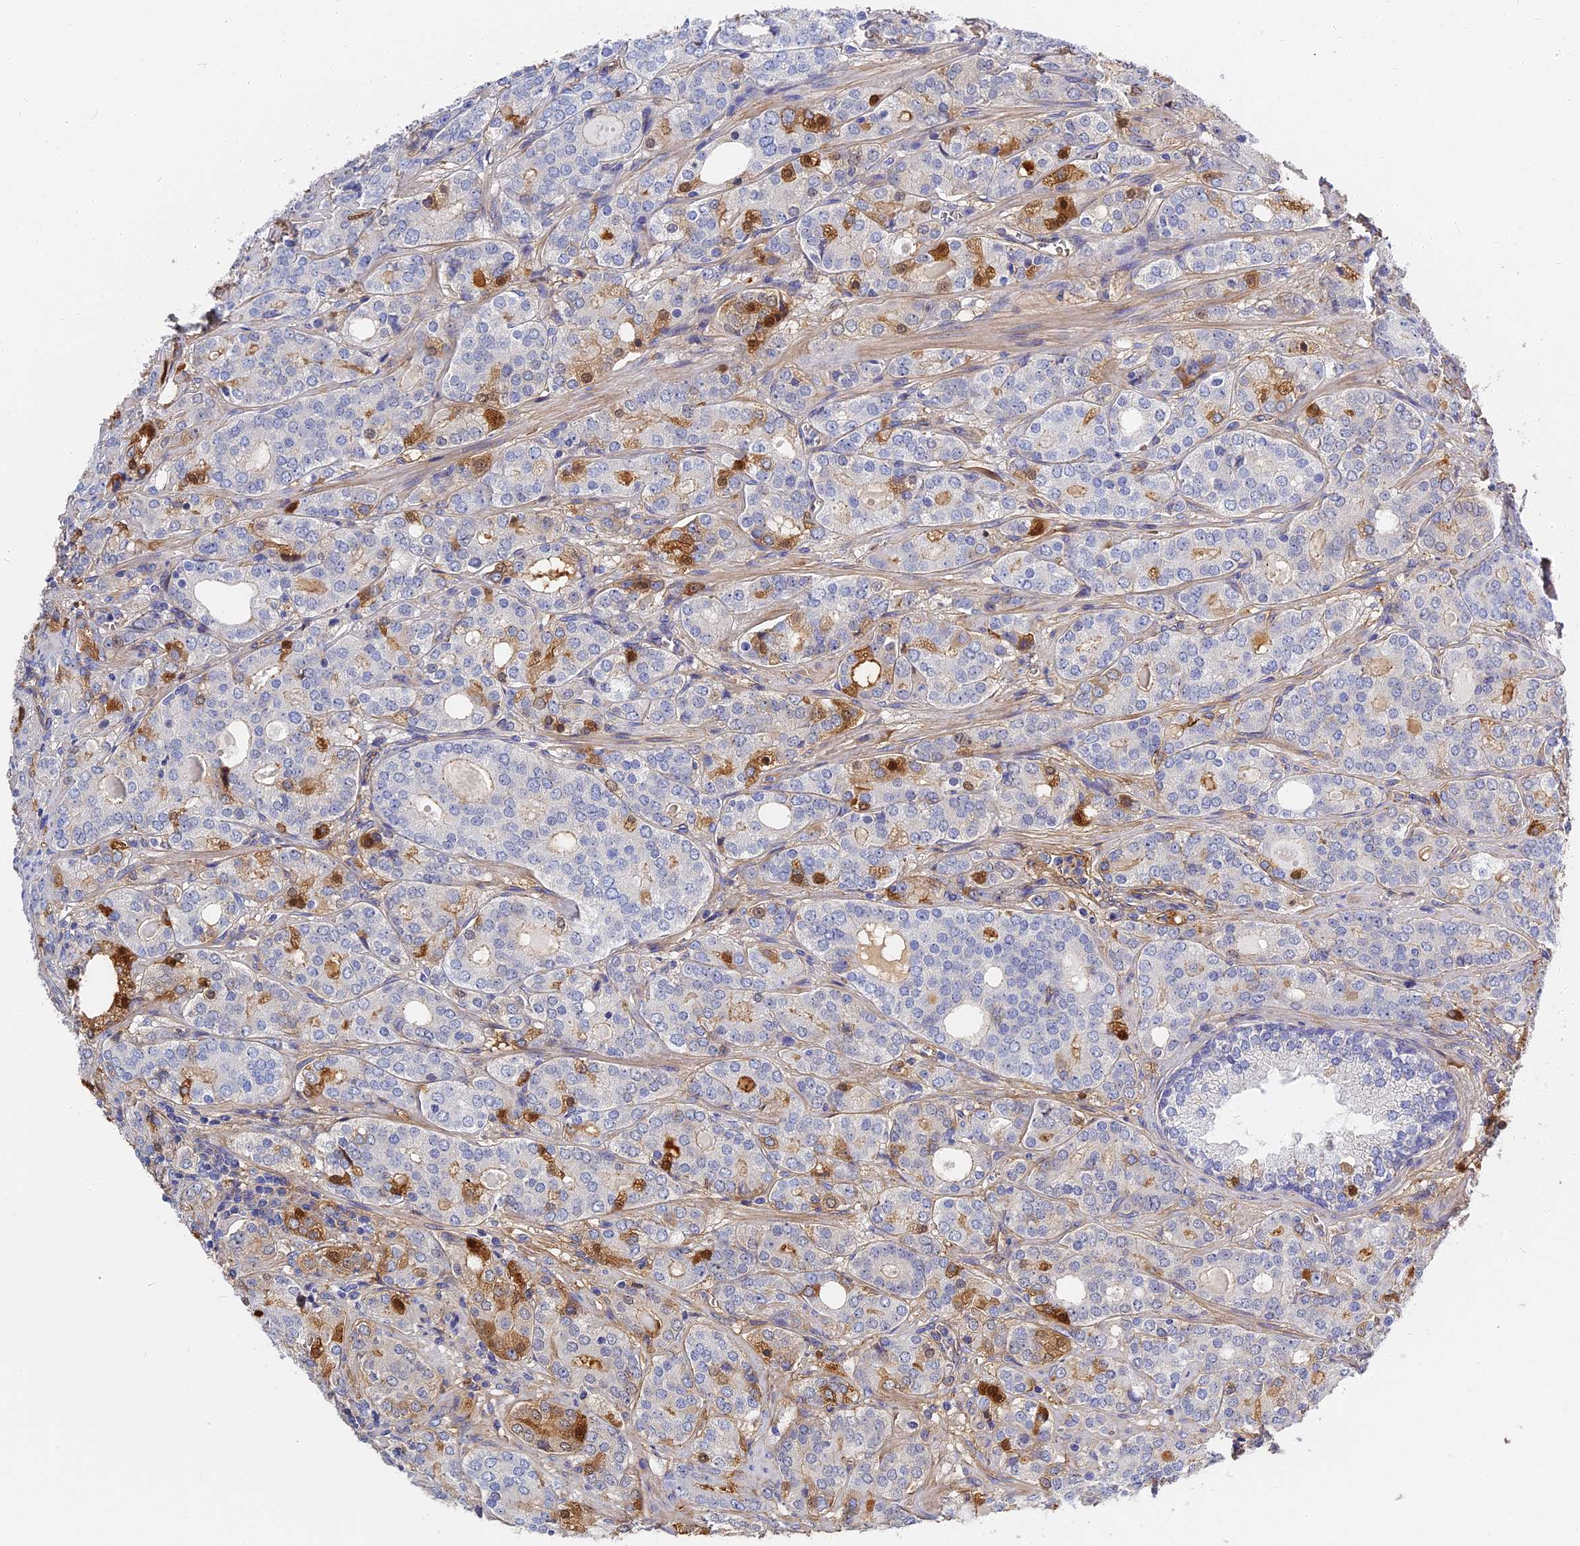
{"staining": {"intensity": "moderate", "quantity": "<25%", "location": "cytoplasmic/membranous"}, "tissue": "prostate cancer", "cell_type": "Tumor cells", "image_type": "cancer", "snomed": [{"axis": "morphology", "description": "Adenocarcinoma, High grade"}, {"axis": "topography", "description": "Prostate"}], "caption": "The immunohistochemical stain shows moderate cytoplasmic/membranous positivity in tumor cells of prostate cancer tissue.", "gene": "ITIH1", "patient": {"sex": "male", "age": 64}}